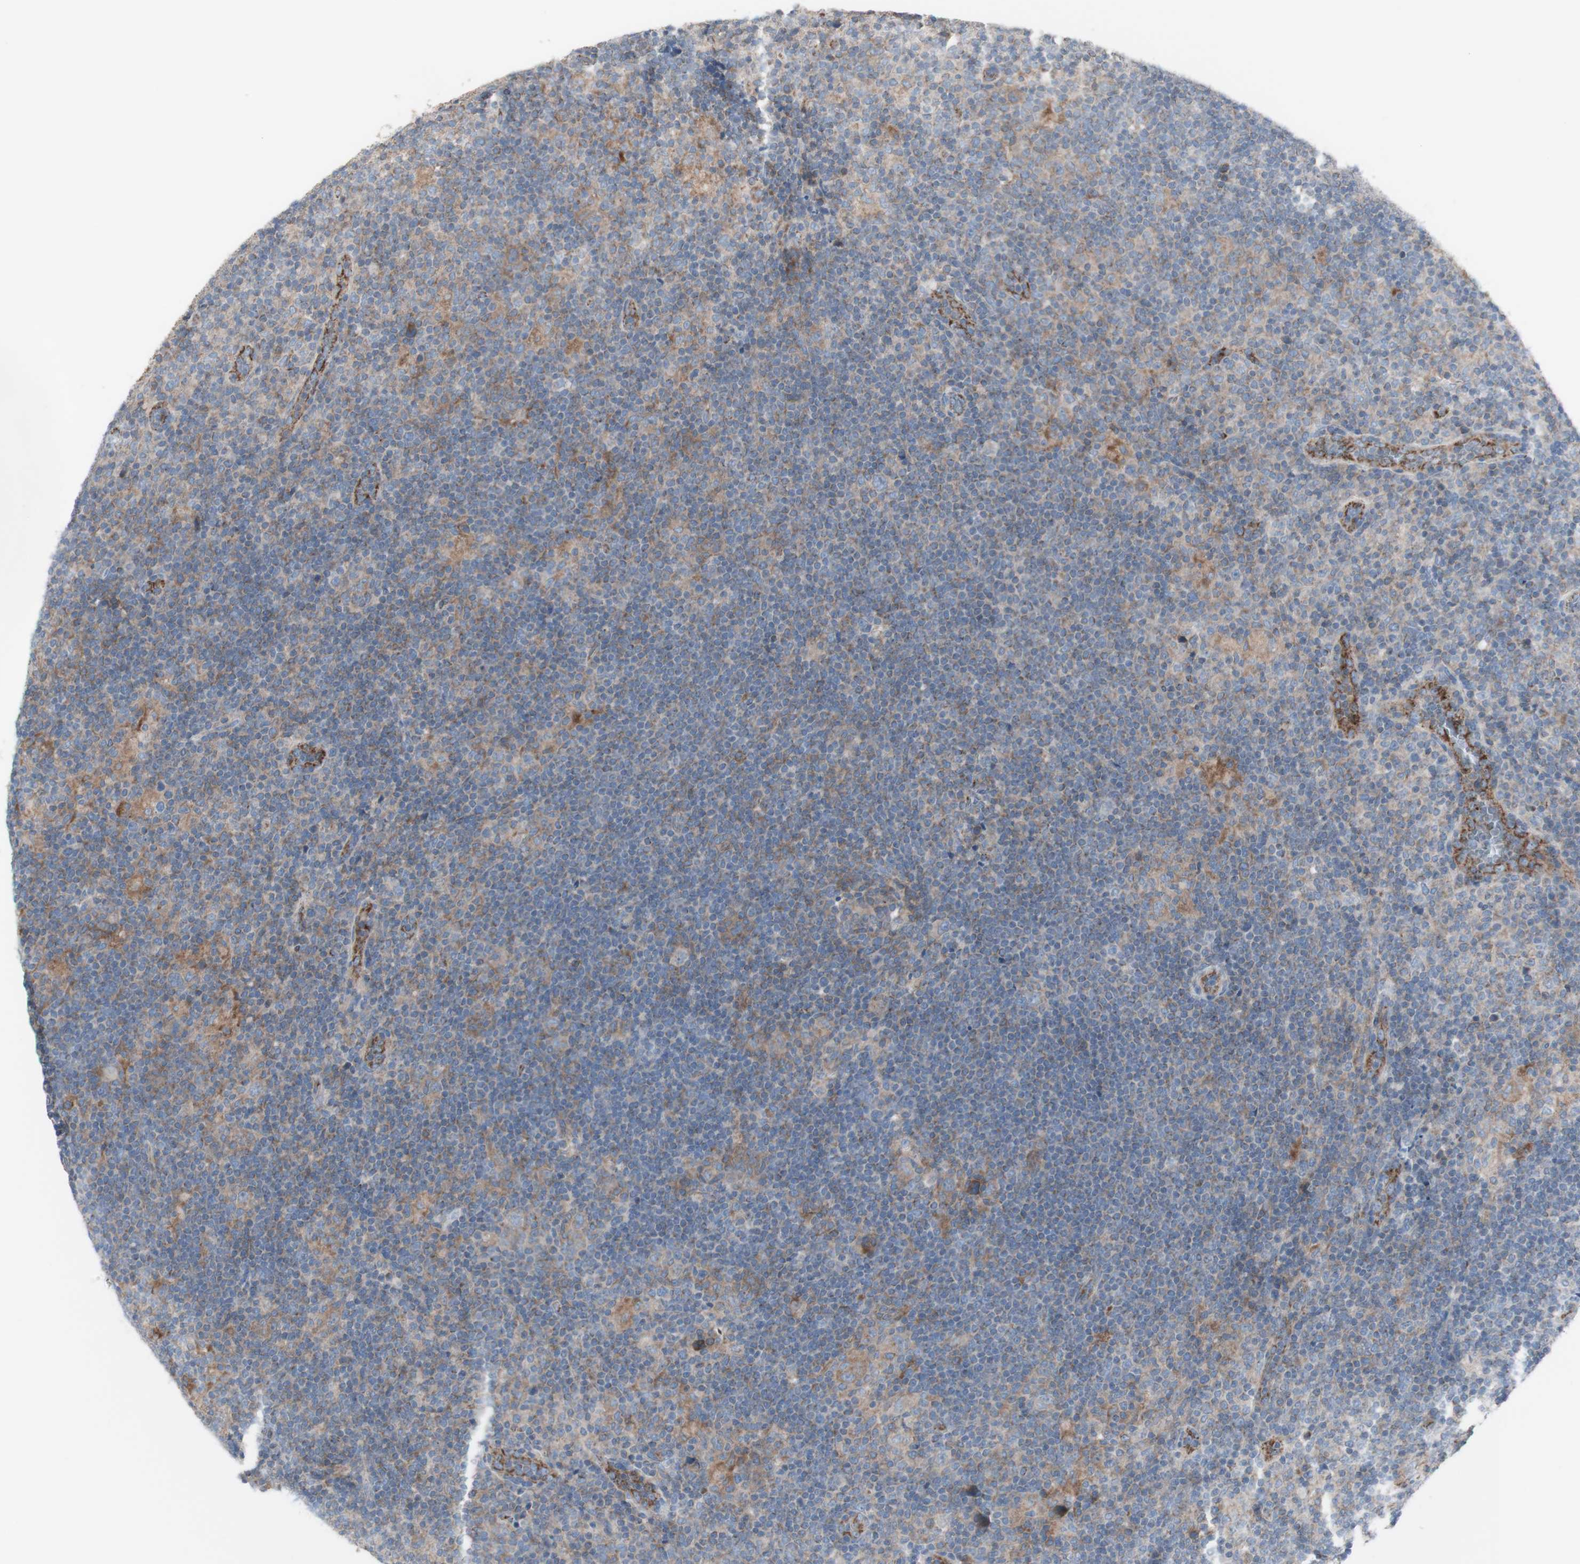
{"staining": {"intensity": "weak", "quantity": "<25%", "location": "cytoplasmic/membranous"}, "tissue": "lymphoma", "cell_type": "Tumor cells", "image_type": "cancer", "snomed": [{"axis": "morphology", "description": "Hodgkin's disease, NOS"}, {"axis": "topography", "description": "Lymph node"}], "caption": "Tumor cells are negative for brown protein staining in Hodgkin's disease.", "gene": "C3orf52", "patient": {"sex": "female", "age": 57}}